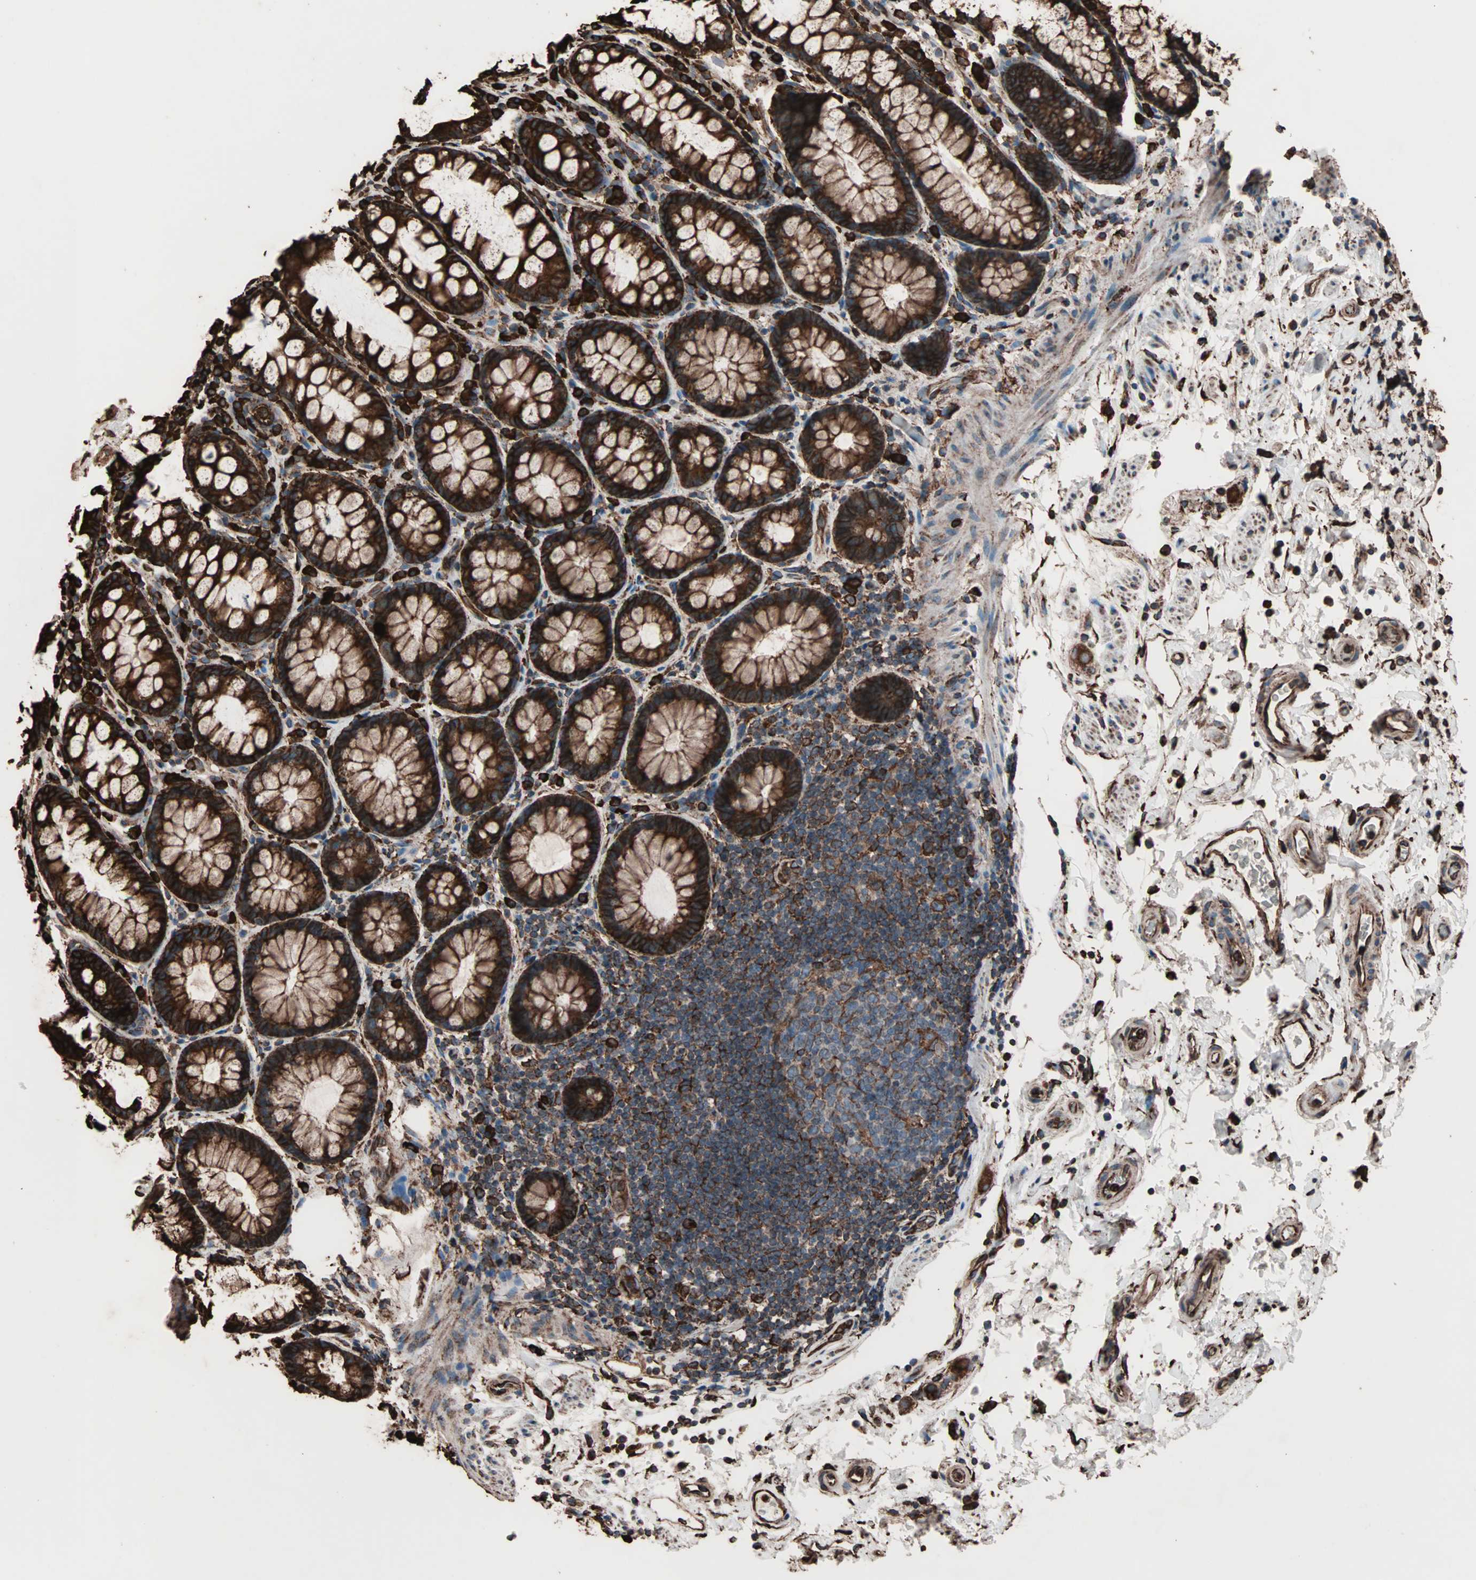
{"staining": {"intensity": "strong", "quantity": ">75%", "location": "cytoplasmic/membranous"}, "tissue": "rectum", "cell_type": "Glandular cells", "image_type": "normal", "snomed": [{"axis": "morphology", "description": "Normal tissue, NOS"}, {"axis": "topography", "description": "Rectum"}], "caption": "The image shows a brown stain indicating the presence of a protein in the cytoplasmic/membranous of glandular cells in rectum. (DAB (3,3'-diaminobenzidine) = brown stain, brightfield microscopy at high magnification).", "gene": "HSP90B1", "patient": {"sex": "male", "age": 92}}